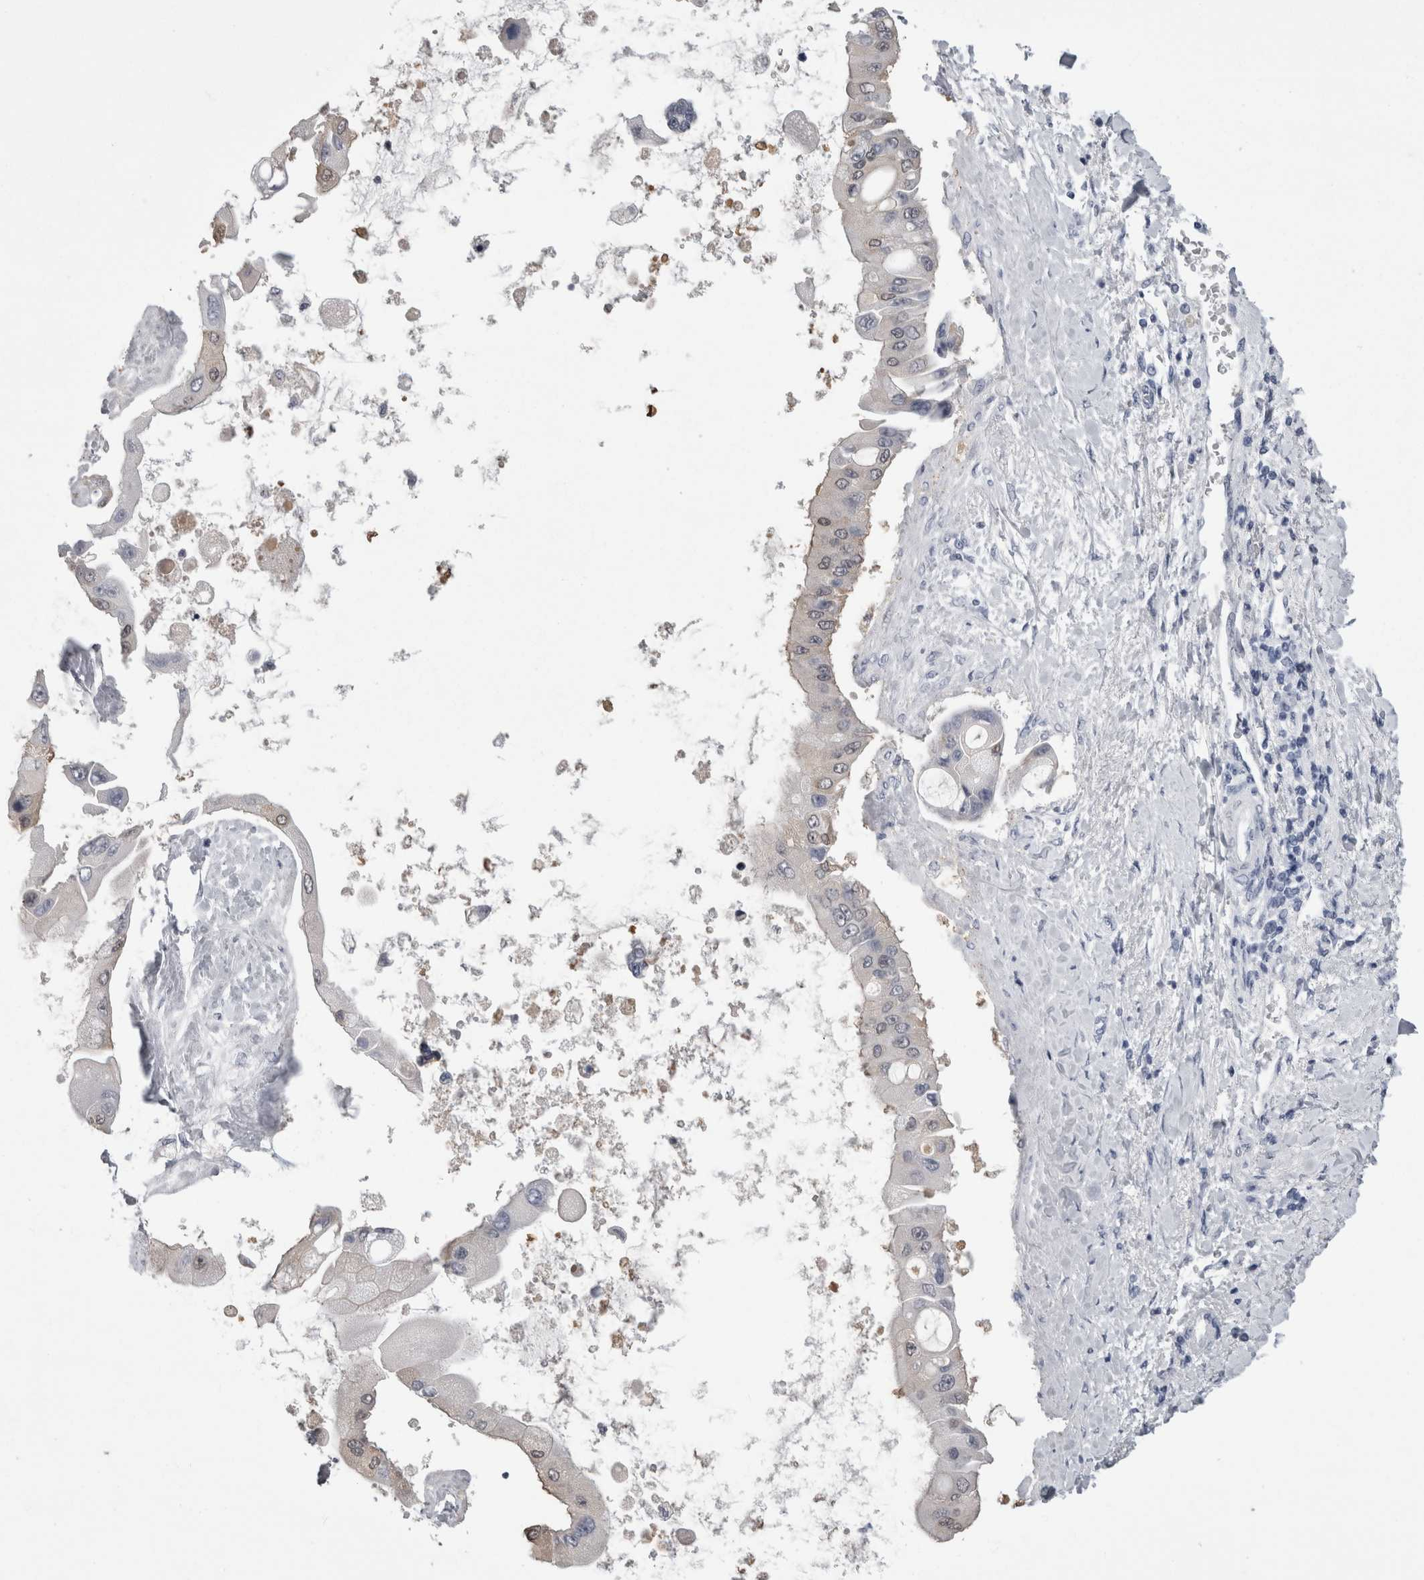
{"staining": {"intensity": "negative", "quantity": "none", "location": "none"}, "tissue": "liver cancer", "cell_type": "Tumor cells", "image_type": "cancer", "snomed": [{"axis": "morphology", "description": "Cholangiocarcinoma"}, {"axis": "topography", "description": "Liver"}], "caption": "Immunohistochemistry (IHC) histopathology image of neoplastic tissue: human cholangiocarcinoma (liver) stained with DAB (3,3'-diaminobenzidine) displays no significant protein positivity in tumor cells.", "gene": "ALDH8A1", "patient": {"sex": "male", "age": 50}}